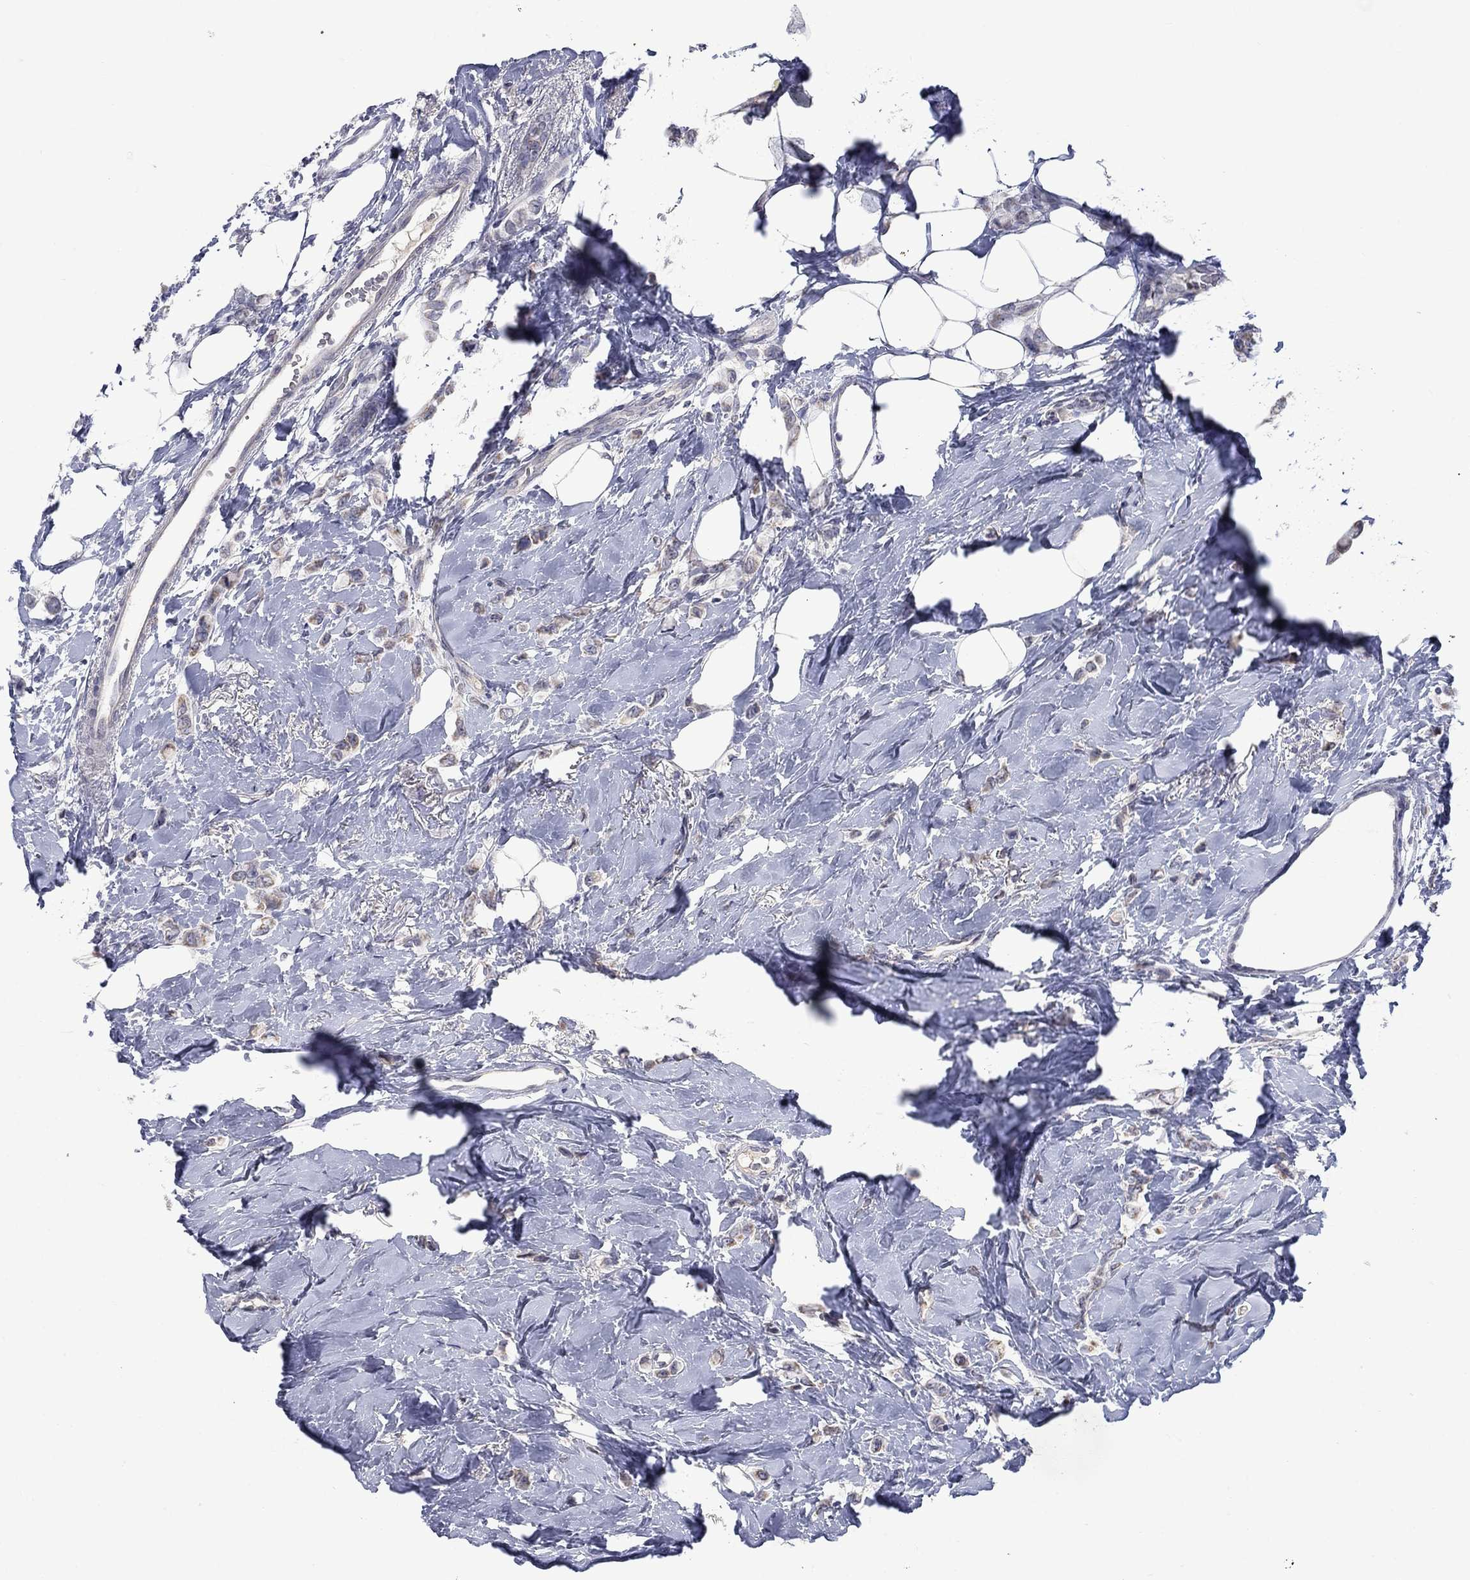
{"staining": {"intensity": "negative", "quantity": "none", "location": "none"}, "tissue": "breast cancer", "cell_type": "Tumor cells", "image_type": "cancer", "snomed": [{"axis": "morphology", "description": "Lobular carcinoma"}, {"axis": "topography", "description": "Breast"}], "caption": "A histopathology image of human breast lobular carcinoma is negative for staining in tumor cells. (DAB IHC, high magnification).", "gene": "KCNJ16", "patient": {"sex": "female", "age": 66}}